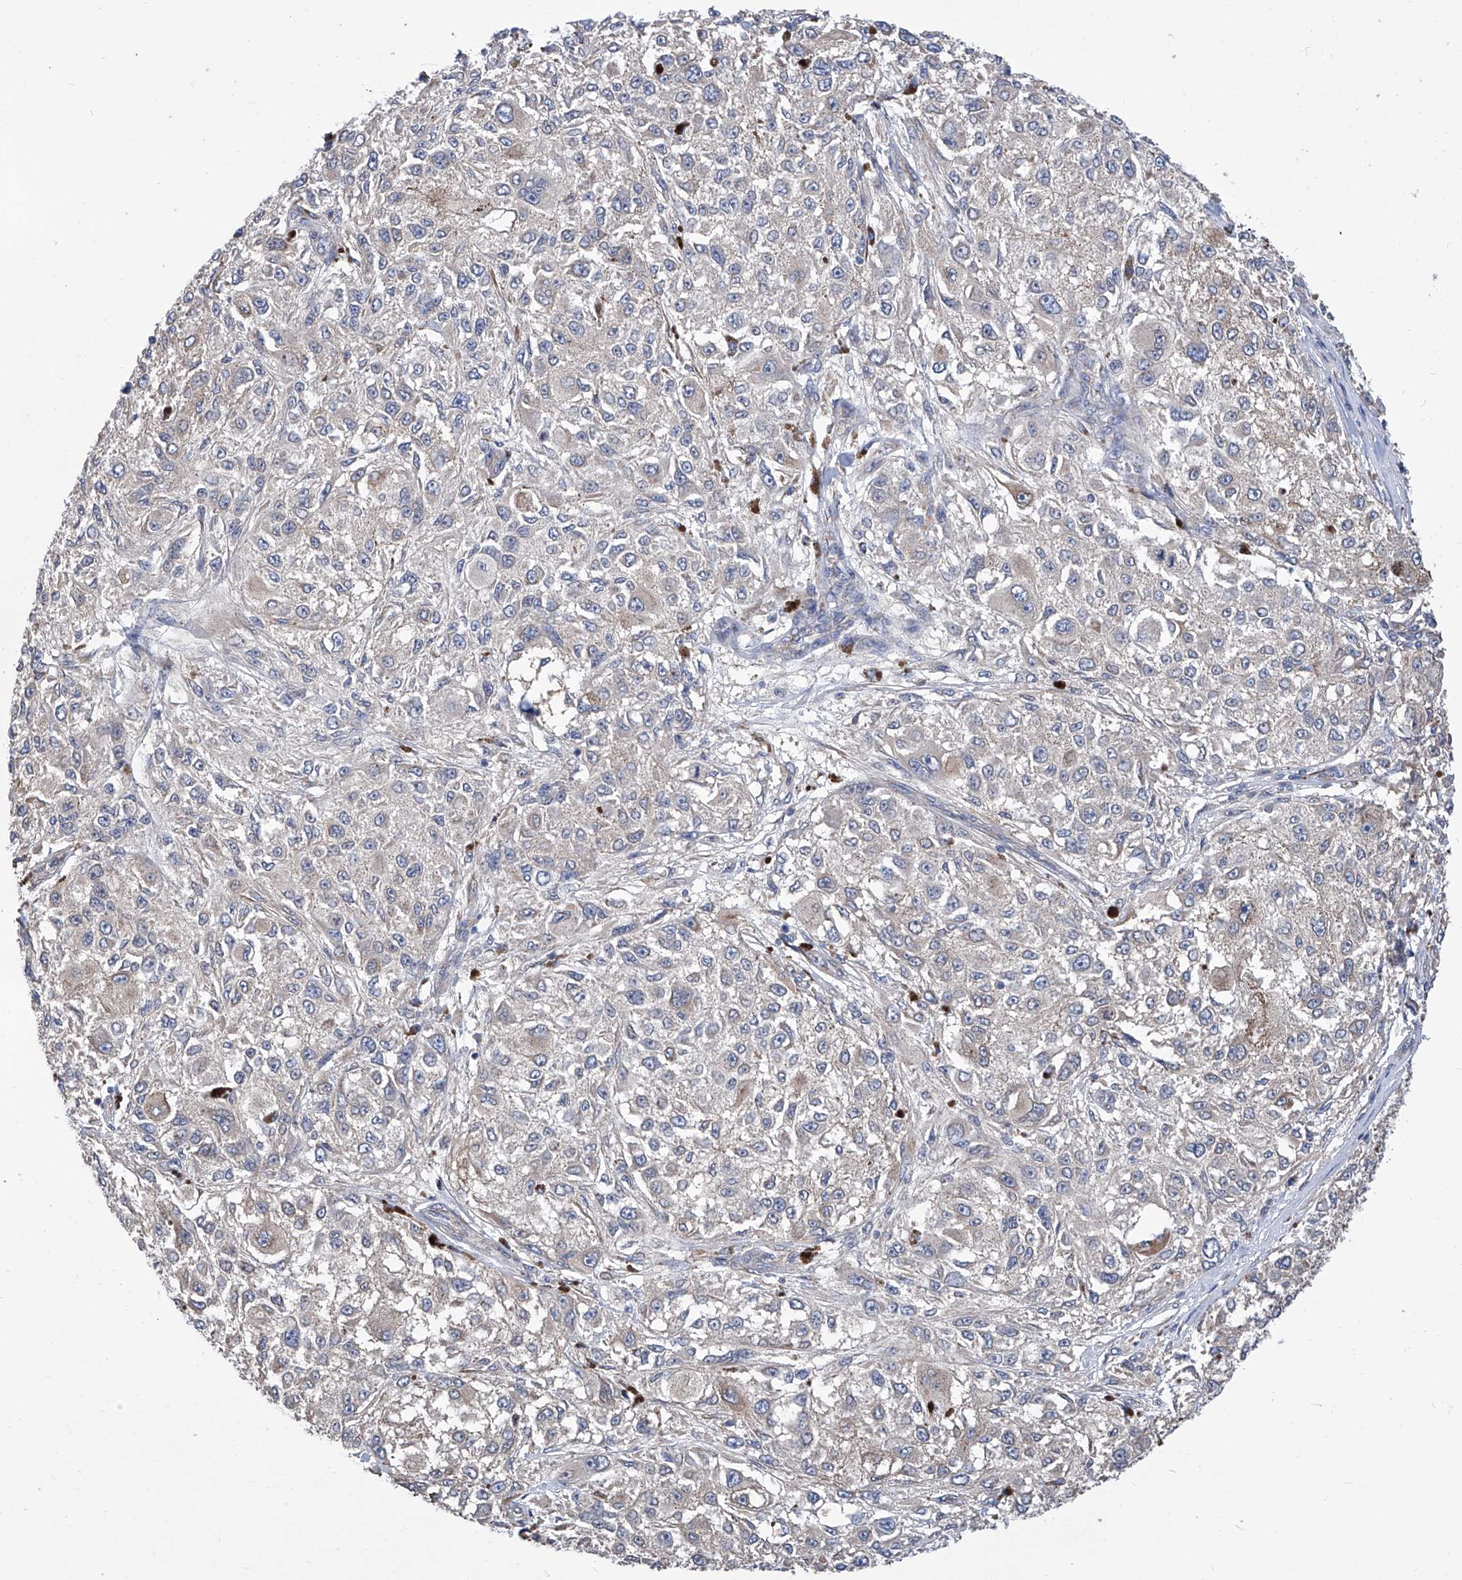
{"staining": {"intensity": "negative", "quantity": "none", "location": "none"}, "tissue": "melanoma", "cell_type": "Tumor cells", "image_type": "cancer", "snomed": [{"axis": "morphology", "description": "Necrosis, NOS"}, {"axis": "morphology", "description": "Malignant melanoma, NOS"}, {"axis": "topography", "description": "Skin"}], "caption": "The micrograph shows no significant expression in tumor cells of melanoma.", "gene": "SMS", "patient": {"sex": "female", "age": 87}}